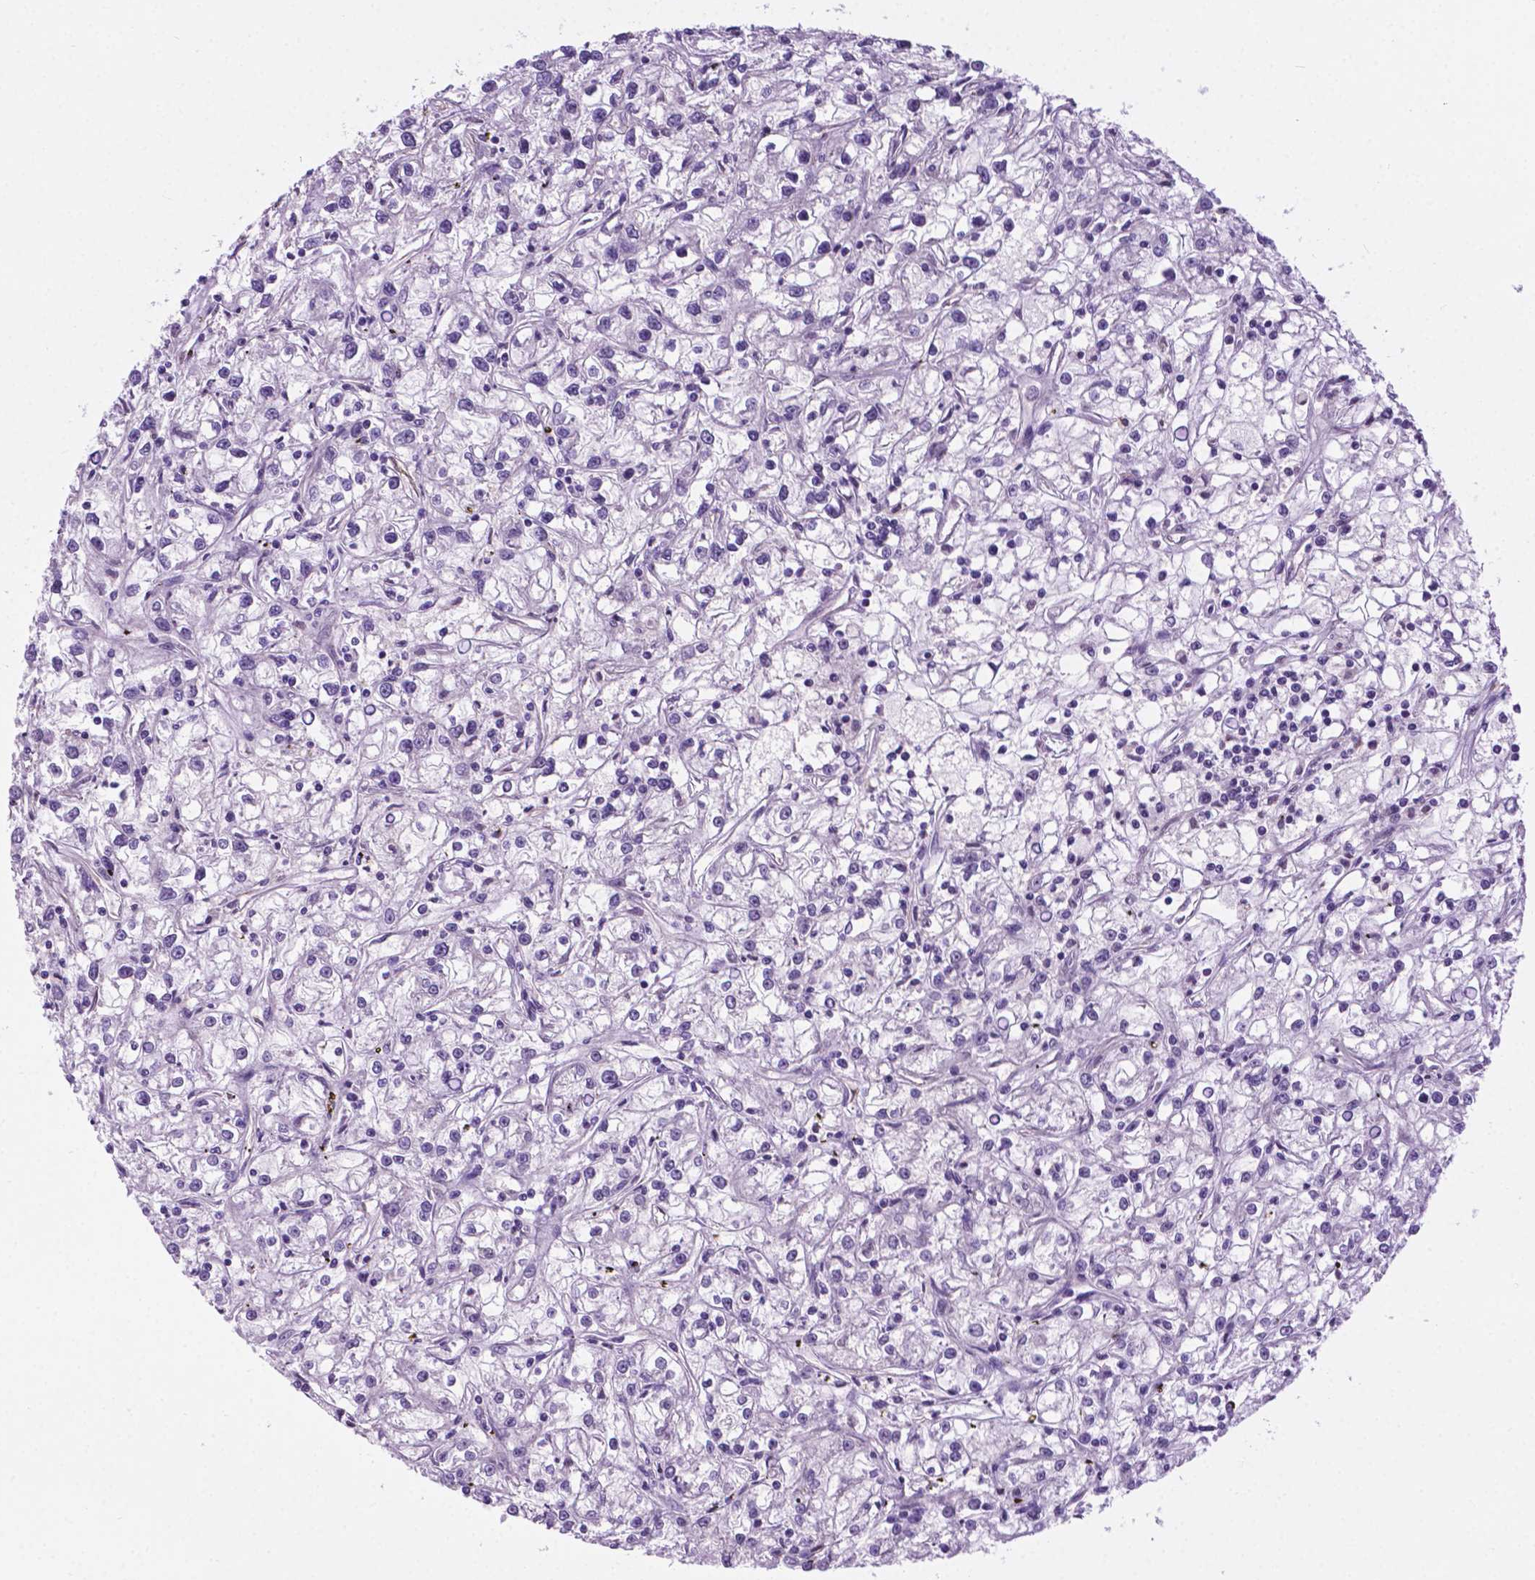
{"staining": {"intensity": "negative", "quantity": "none", "location": "none"}, "tissue": "renal cancer", "cell_type": "Tumor cells", "image_type": "cancer", "snomed": [{"axis": "morphology", "description": "Adenocarcinoma, NOS"}, {"axis": "topography", "description": "Kidney"}], "caption": "Immunohistochemical staining of adenocarcinoma (renal) reveals no significant staining in tumor cells.", "gene": "ARMS2", "patient": {"sex": "female", "age": 59}}